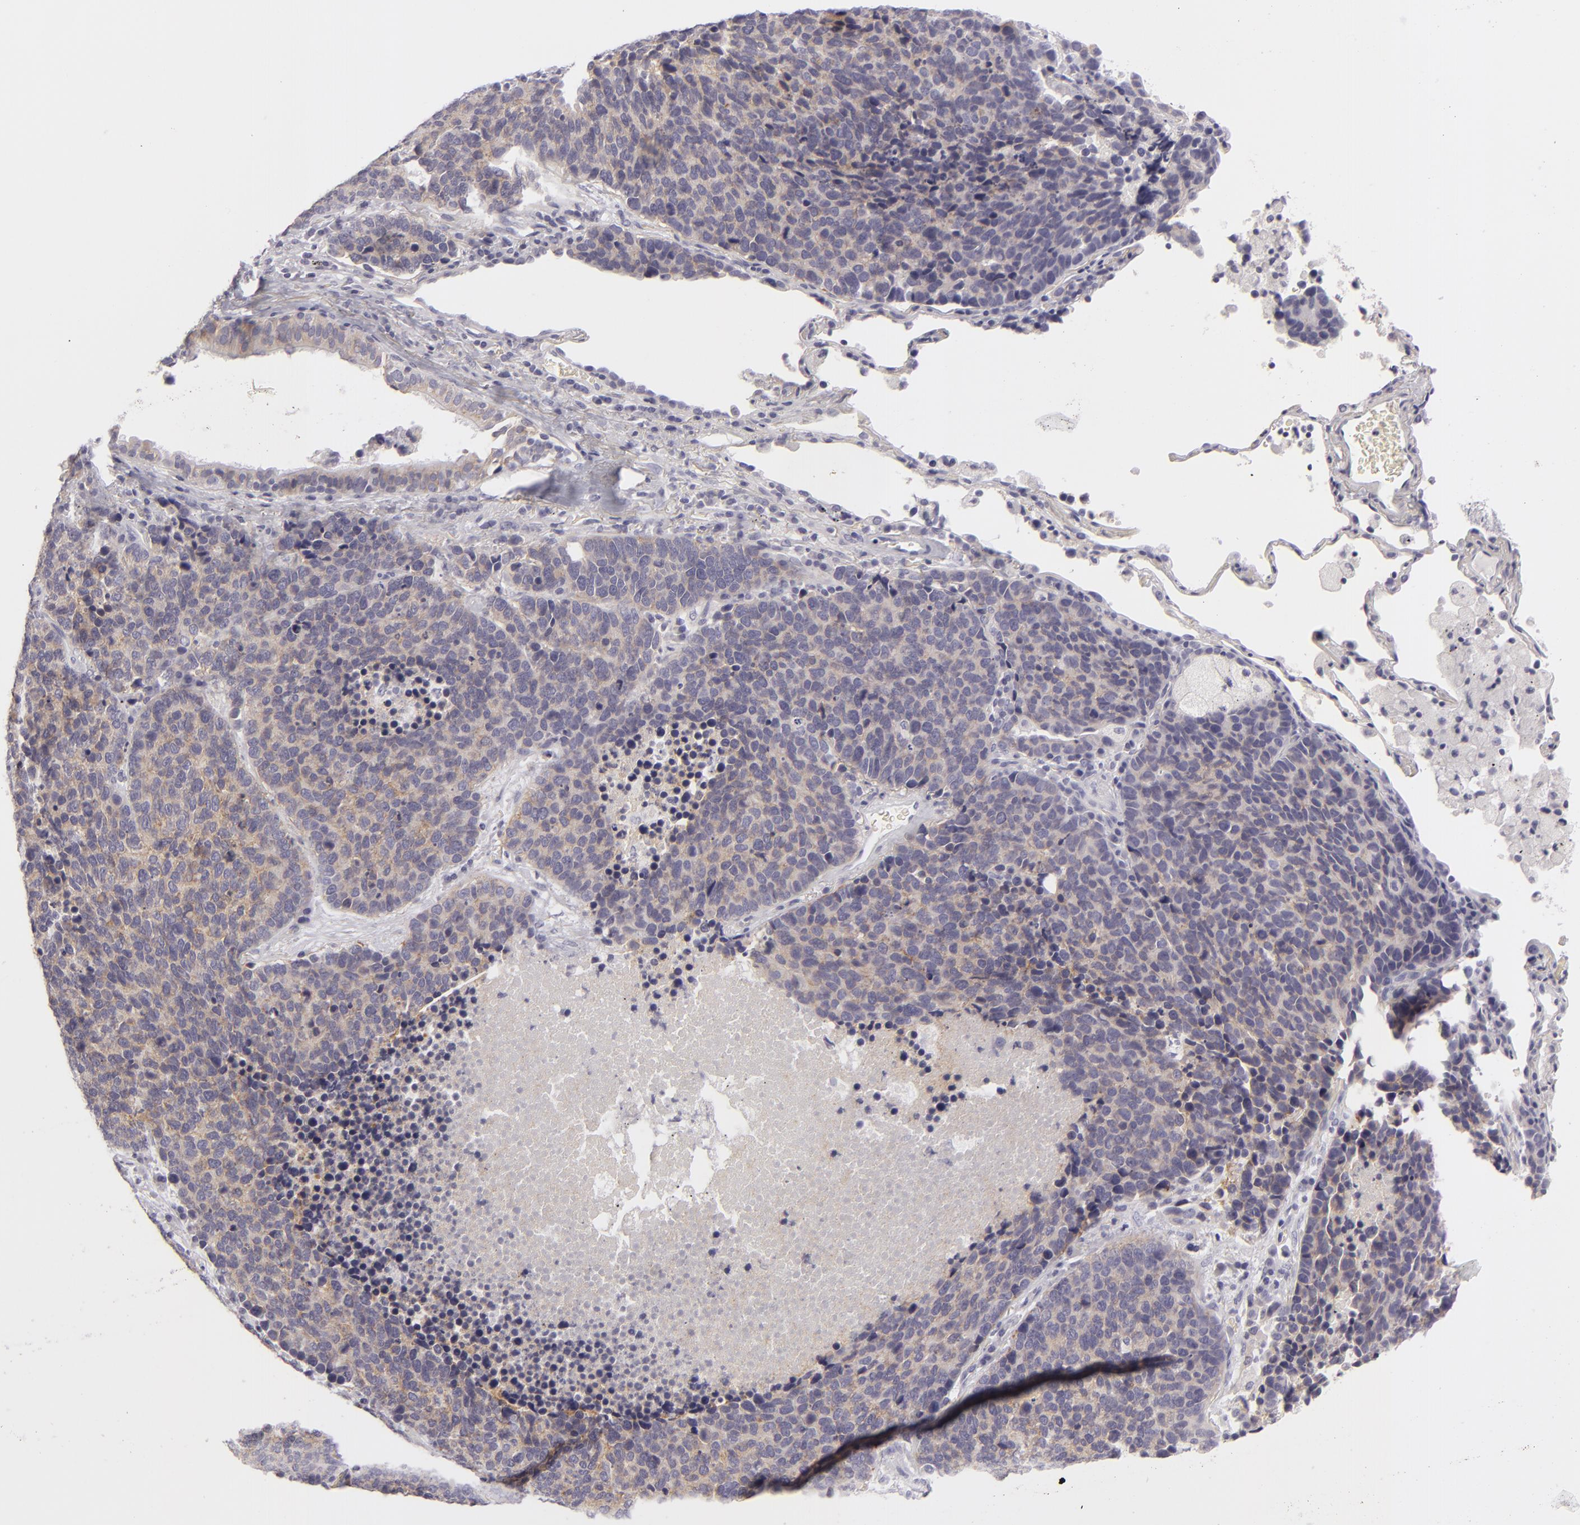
{"staining": {"intensity": "weak", "quantity": "25%-75%", "location": "cytoplasmic/membranous"}, "tissue": "lung cancer", "cell_type": "Tumor cells", "image_type": "cancer", "snomed": [{"axis": "morphology", "description": "Neoplasm, malignant, NOS"}, {"axis": "topography", "description": "Lung"}], "caption": "Protein analysis of neoplasm (malignant) (lung) tissue reveals weak cytoplasmic/membranous expression in about 25%-75% of tumor cells. Immunohistochemistry stains the protein in brown and the nuclei are stained blue.", "gene": "DLG4", "patient": {"sex": "female", "age": 75}}